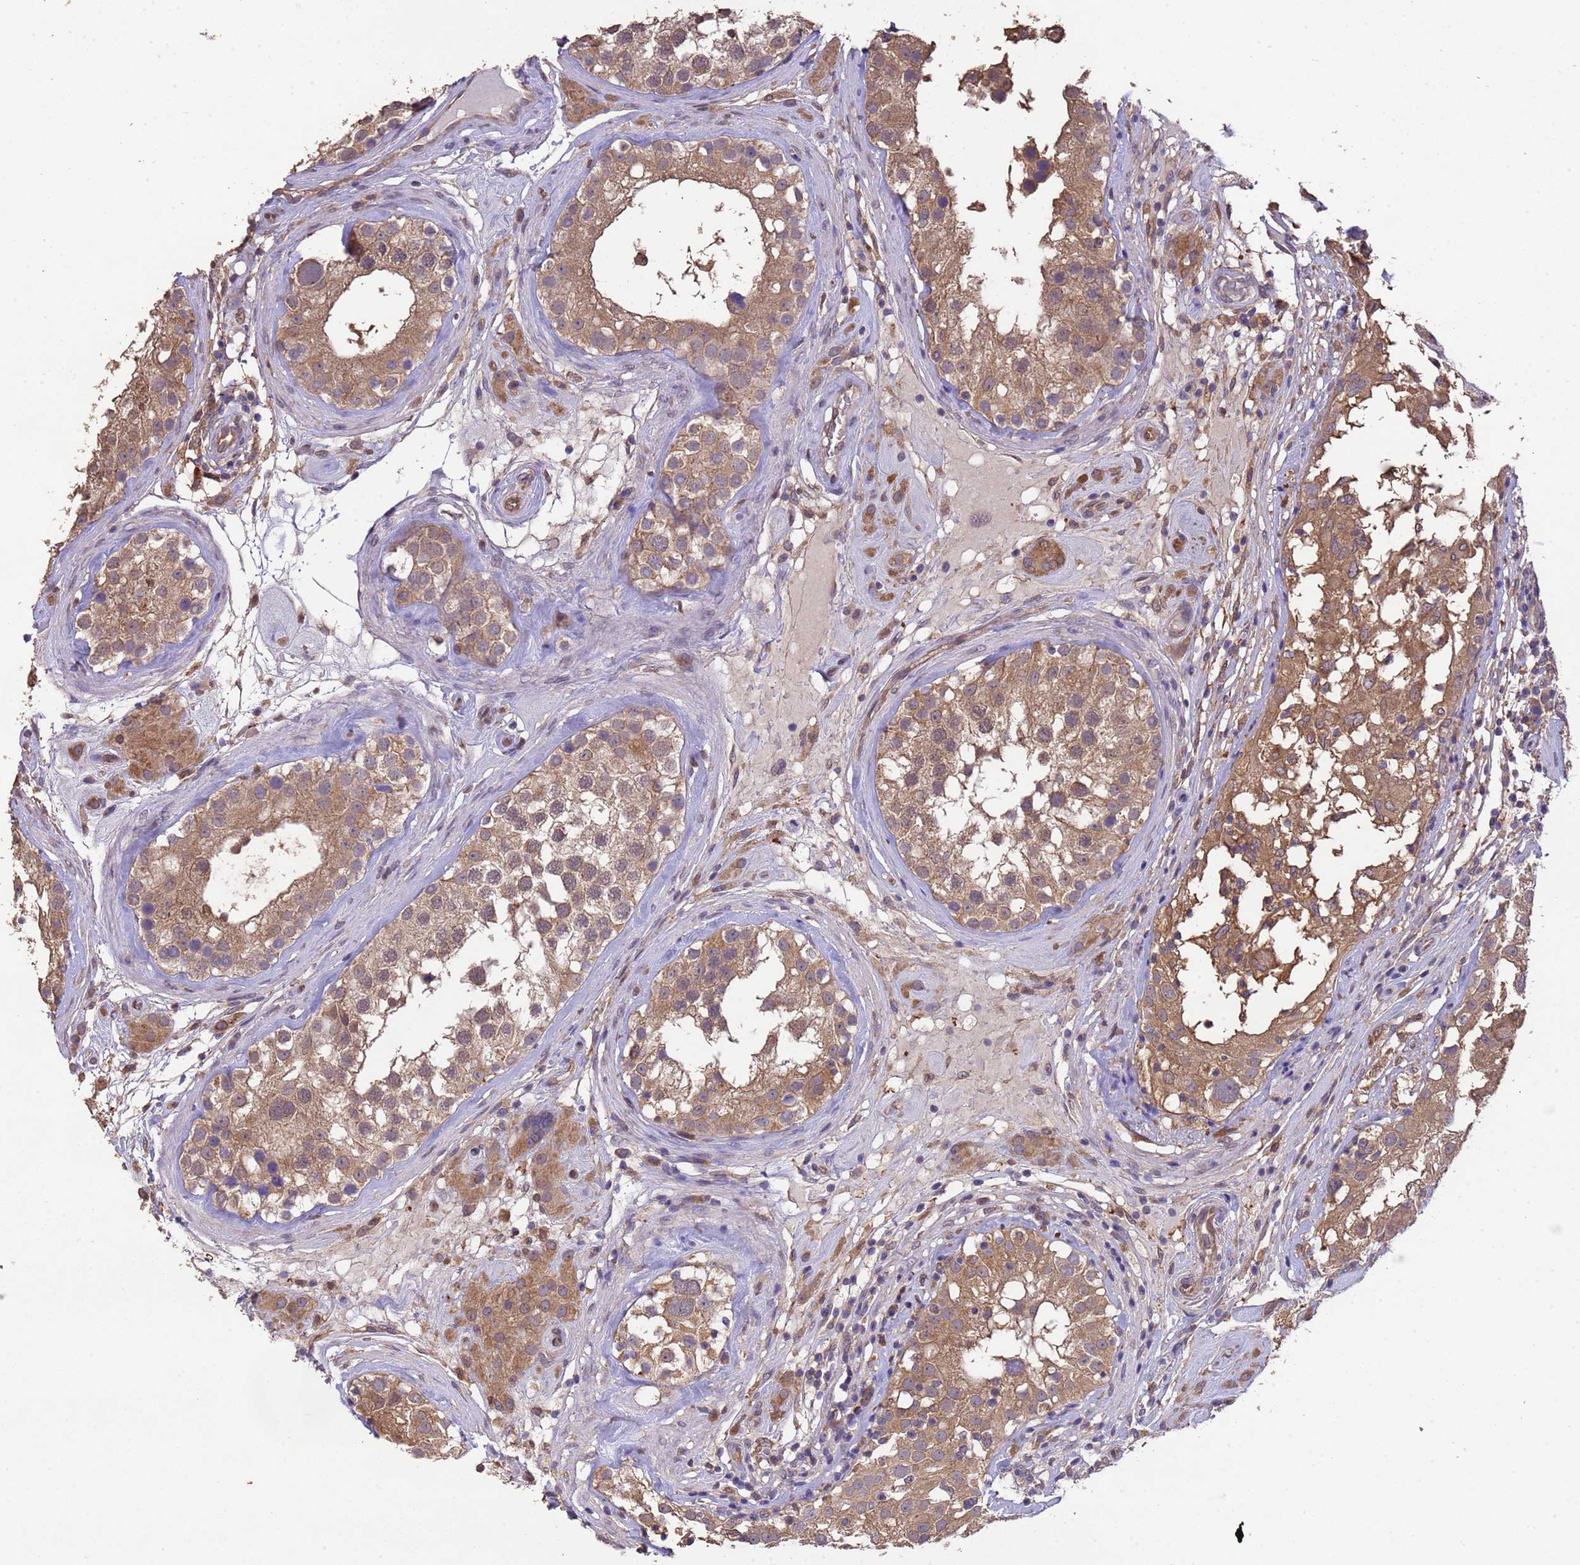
{"staining": {"intensity": "moderate", "quantity": ">75%", "location": "cytoplasmic/membranous"}, "tissue": "testis", "cell_type": "Cells in seminiferous ducts", "image_type": "normal", "snomed": [{"axis": "morphology", "description": "Normal tissue, NOS"}, {"axis": "topography", "description": "Testis"}], "caption": "Normal testis was stained to show a protein in brown. There is medium levels of moderate cytoplasmic/membranous staining in approximately >75% of cells in seminiferous ducts.", "gene": "NPHP1", "patient": {"sex": "male", "age": 46}}